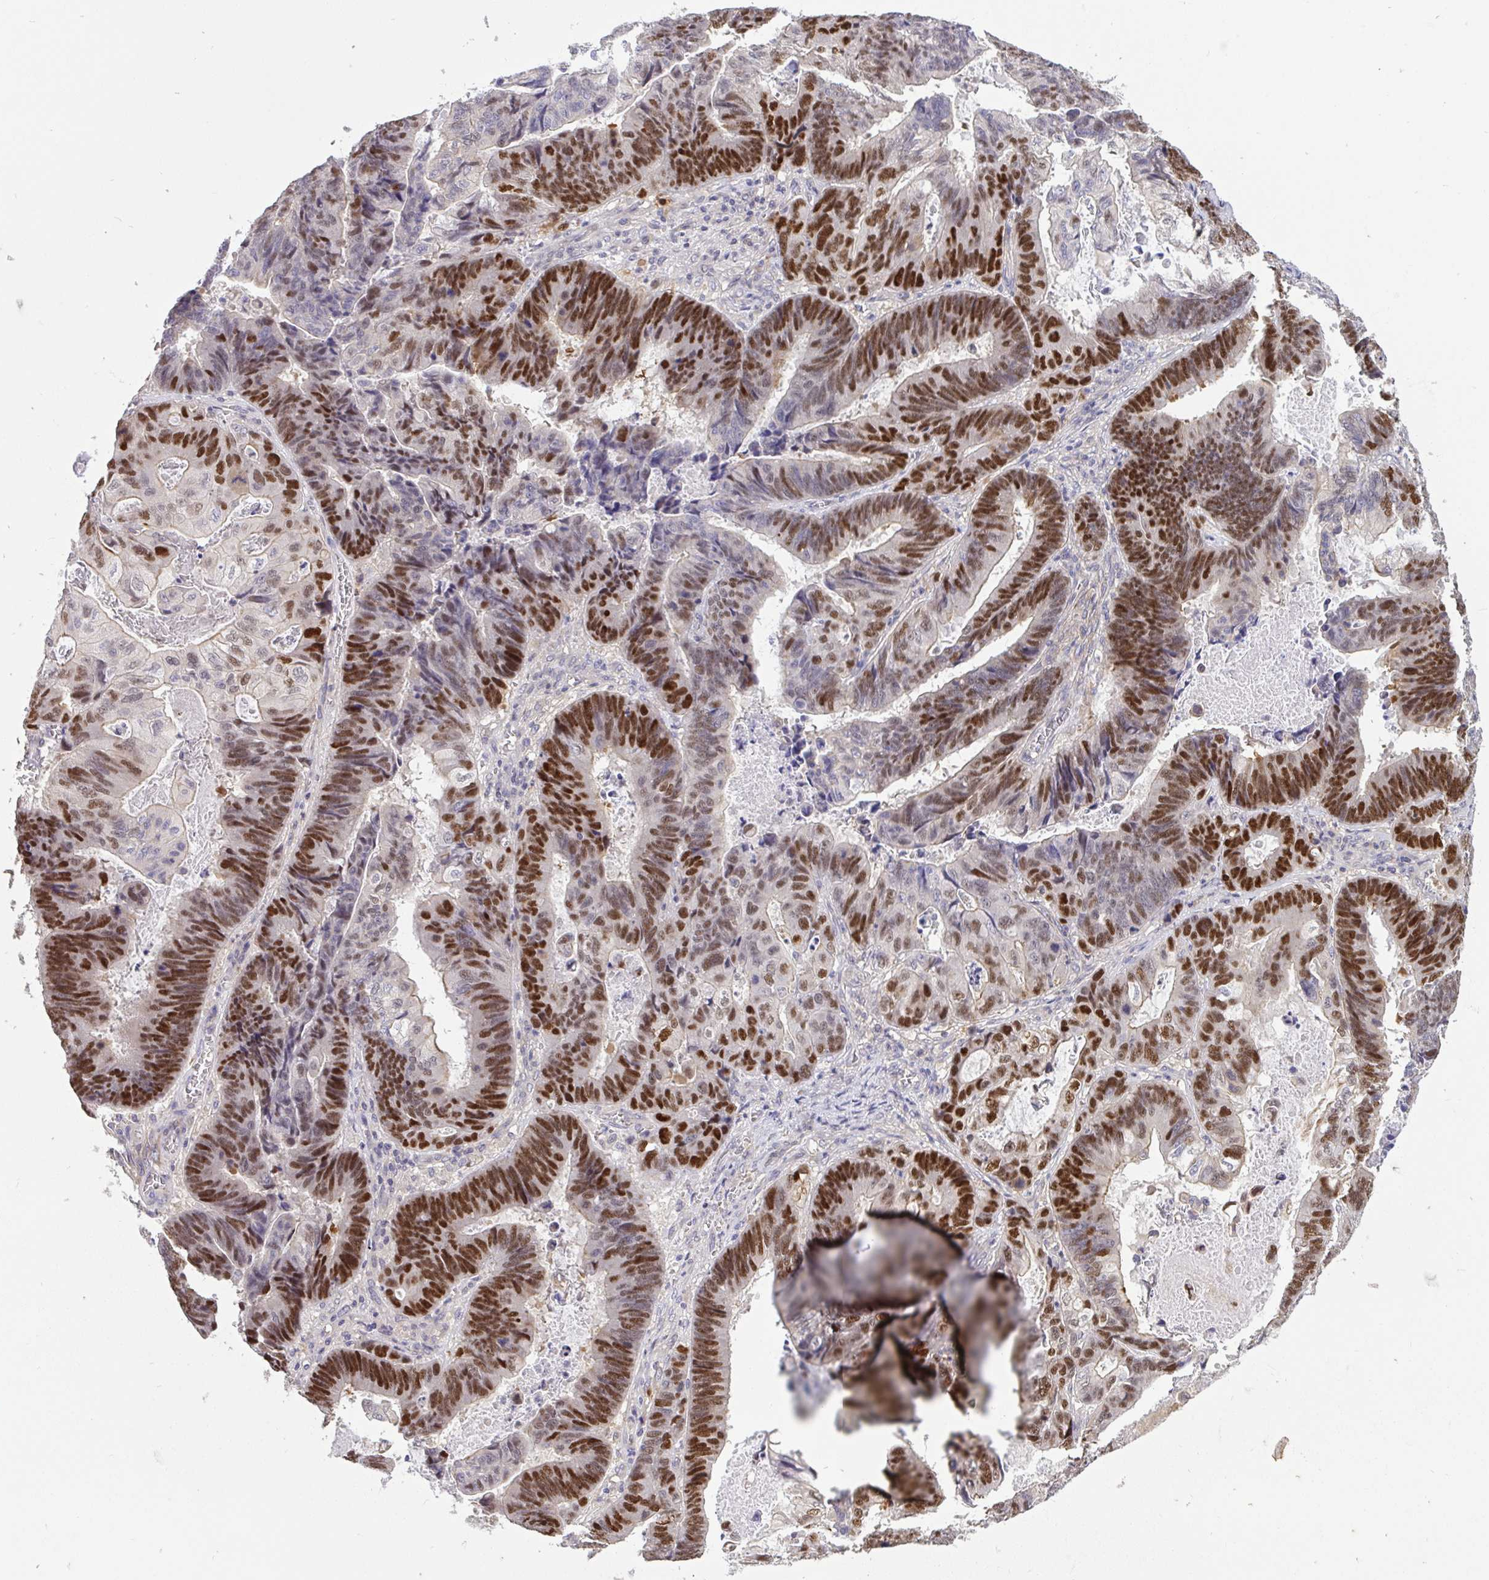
{"staining": {"intensity": "strong", "quantity": "25%-75%", "location": "nuclear"}, "tissue": "lung cancer", "cell_type": "Tumor cells", "image_type": "cancer", "snomed": [{"axis": "morphology", "description": "Aneuploidy"}, {"axis": "morphology", "description": "Adenocarcinoma, NOS"}, {"axis": "morphology", "description": "Adenocarcinoma primary or metastatic"}, {"axis": "topography", "description": "Lung"}], "caption": "The image displays staining of lung cancer (adenocarcinoma primary or metastatic), revealing strong nuclear protein staining (brown color) within tumor cells. The staining was performed using DAB to visualize the protein expression in brown, while the nuclei were stained in blue with hematoxylin (Magnification: 20x).", "gene": "C19orf54", "patient": {"sex": "female", "age": 75}}